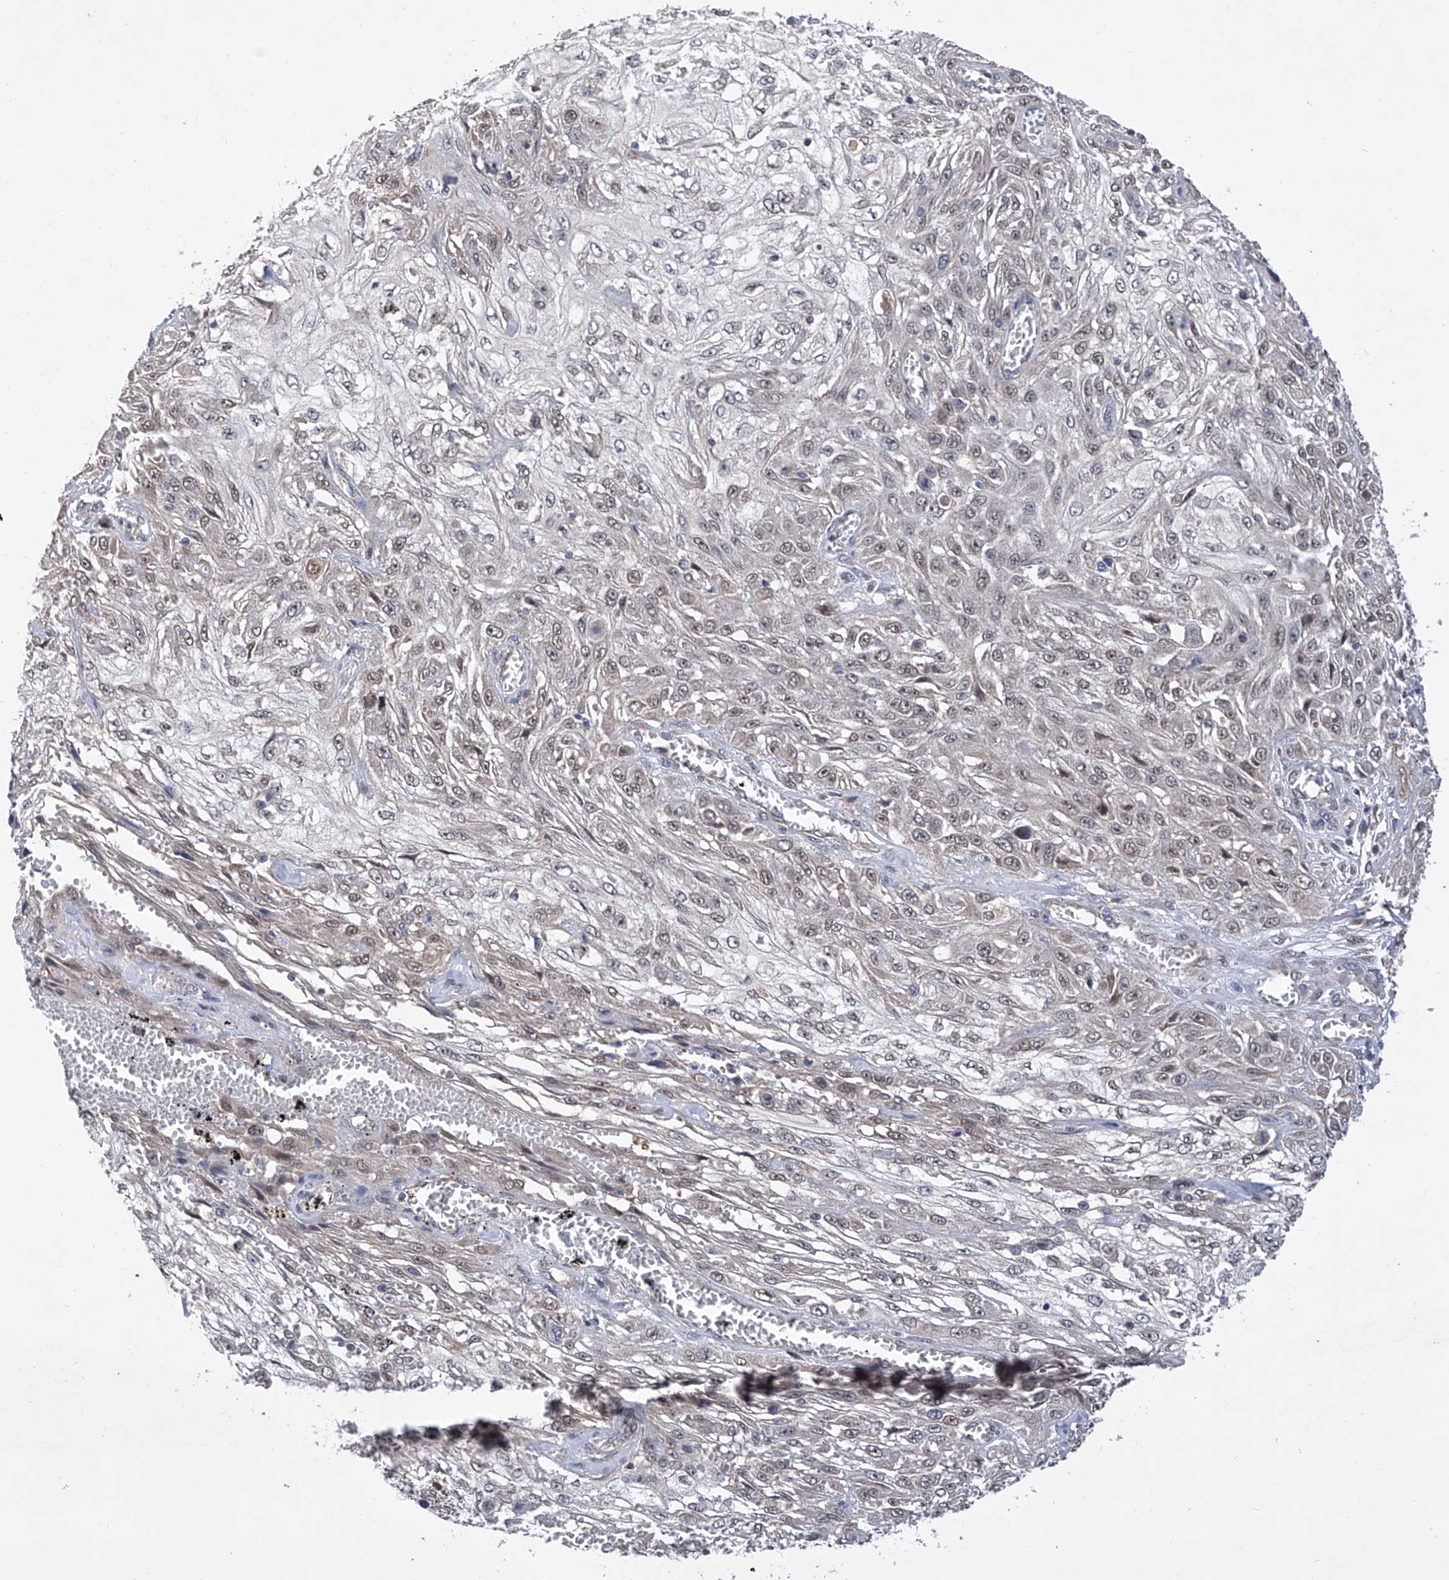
{"staining": {"intensity": "negative", "quantity": "none", "location": "none"}, "tissue": "skin cancer", "cell_type": "Tumor cells", "image_type": "cancer", "snomed": [{"axis": "morphology", "description": "Squamous cell carcinoma, NOS"}, {"axis": "morphology", "description": "Squamous cell carcinoma, metastatic, NOS"}, {"axis": "topography", "description": "Skin"}, {"axis": "topography", "description": "Lymph node"}], "caption": "Tumor cells are negative for protein expression in human skin cancer (squamous cell carcinoma).", "gene": "USP45", "patient": {"sex": "male", "age": 75}}